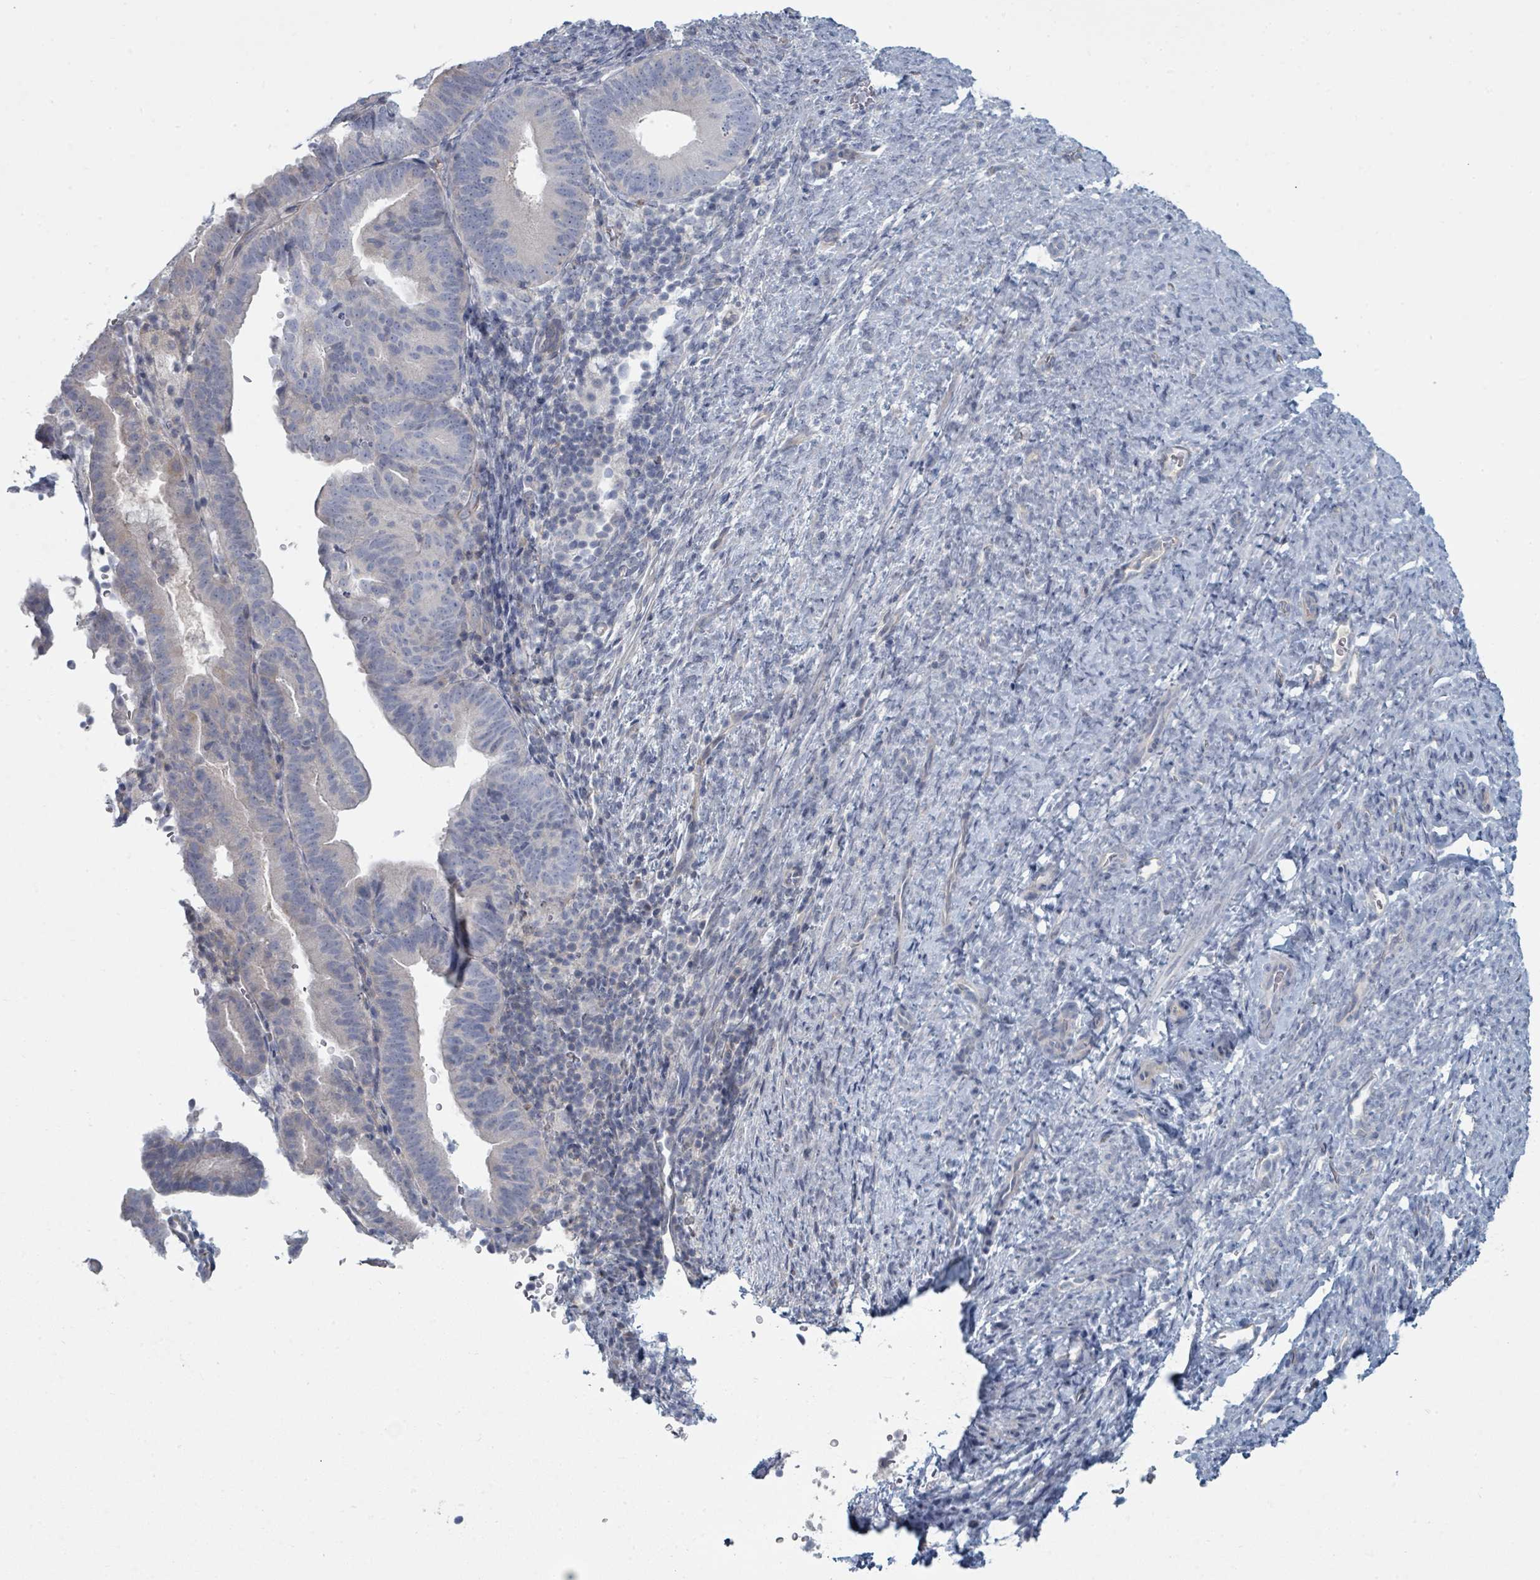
{"staining": {"intensity": "negative", "quantity": "none", "location": "none"}, "tissue": "endometrial cancer", "cell_type": "Tumor cells", "image_type": "cancer", "snomed": [{"axis": "morphology", "description": "Adenocarcinoma, NOS"}, {"axis": "topography", "description": "Endometrium"}], "caption": "A high-resolution image shows immunohistochemistry staining of endometrial cancer (adenocarcinoma), which demonstrates no significant expression in tumor cells. (Brightfield microscopy of DAB immunohistochemistry (IHC) at high magnification).", "gene": "SLC25A45", "patient": {"sex": "female", "age": 70}}